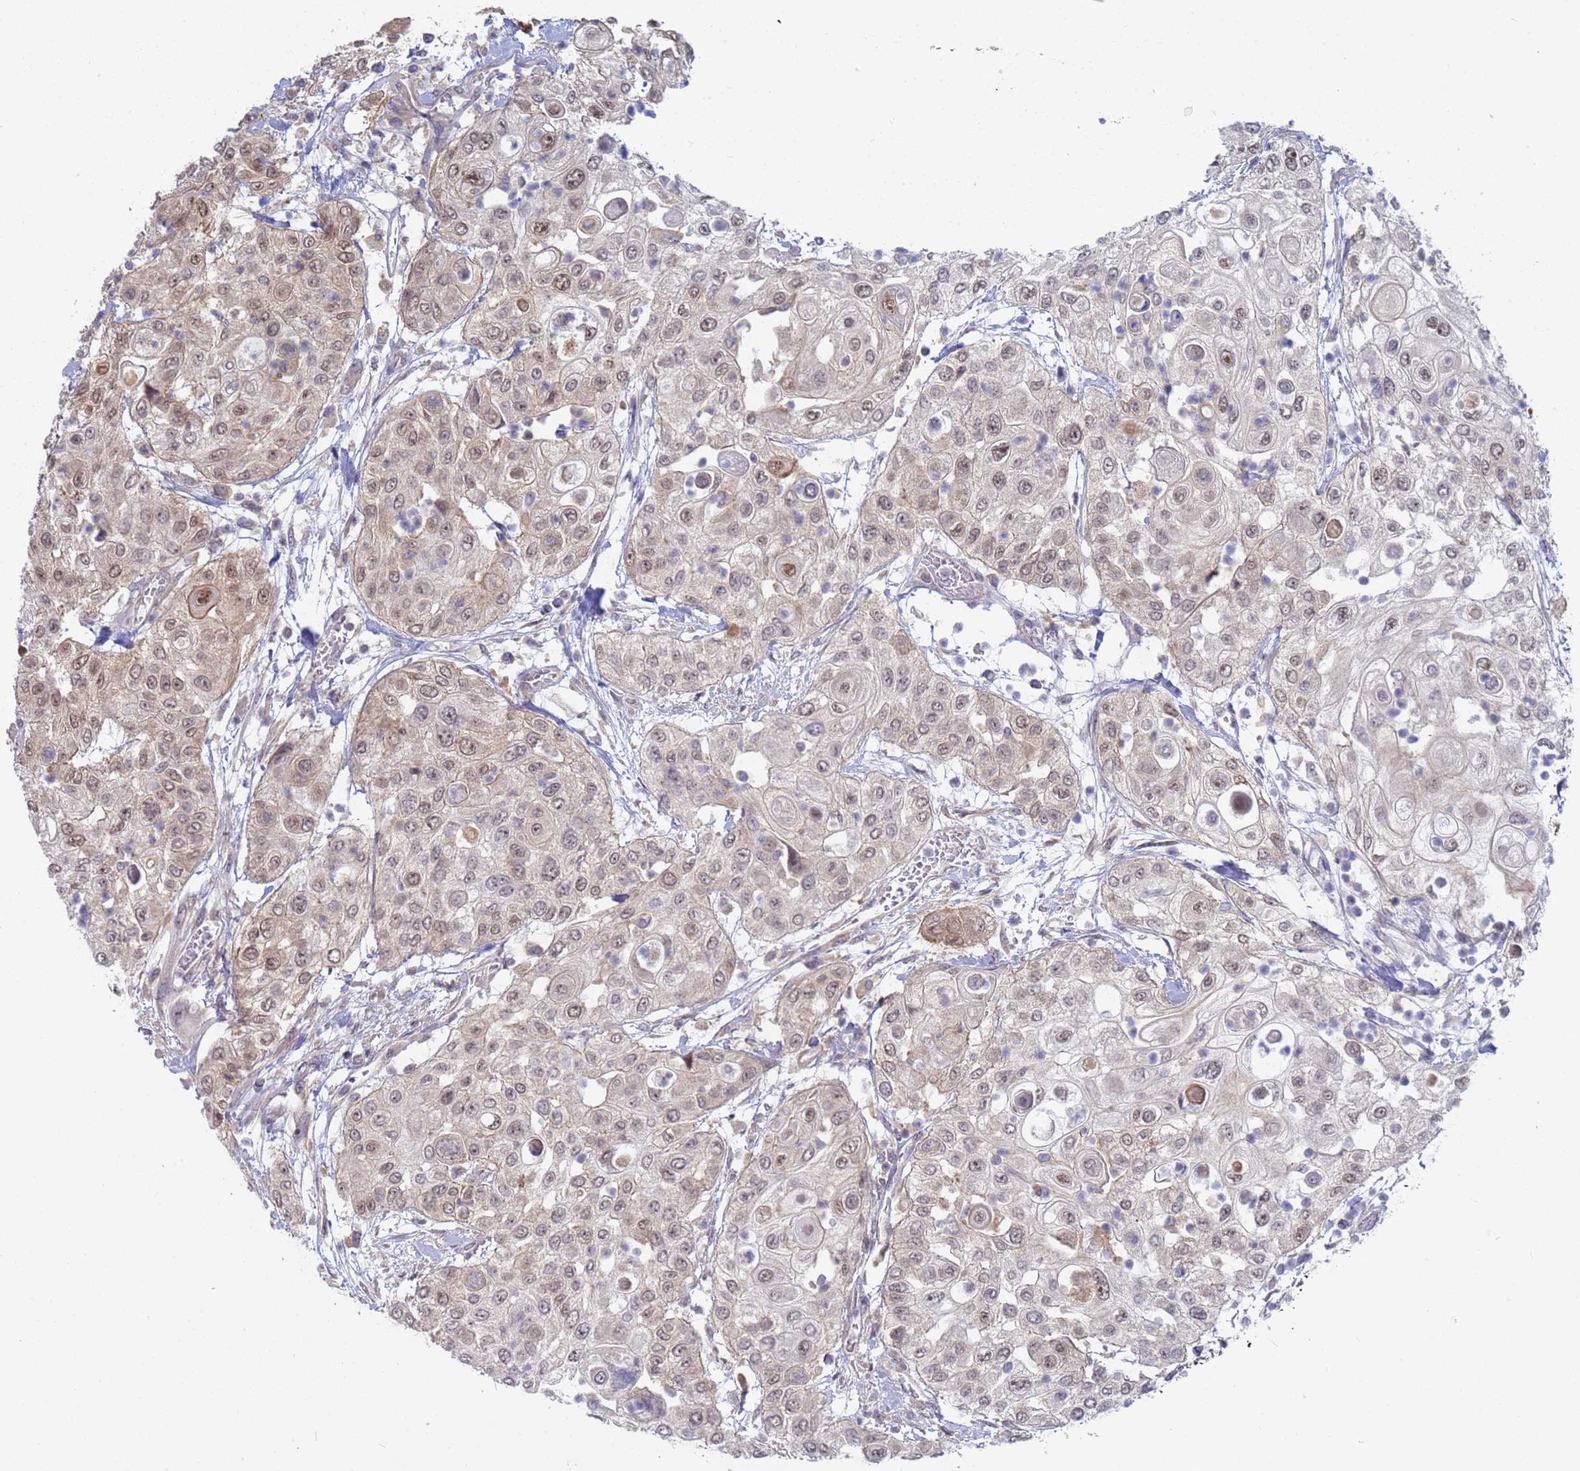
{"staining": {"intensity": "weak", "quantity": "25%-75%", "location": "cytoplasmic/membranous,nuclear"}, "tissue": "urothelial cancer", "cell_type": "Tumor cells", "image_type": "cancer", "snomed": [{"axis": "morphology", "description": "Urothelial carcinoma, High grade"}, {"axis": "topography", "description": "Urinary bladder"}], "caption": "A brown stain highlights weak cytoplasmic/membranous and nuclear staining of a protein in high-grade urothelial carcinoma tumor cells. The protein is stained brown, and the nuclei are stained in blue (DAB (3,3'-diaminobenzidine) IHC with brightfield microscopy, high magnification).", "gene": "SHARPIN", "patient": {"sex": "female", "age": 79}}